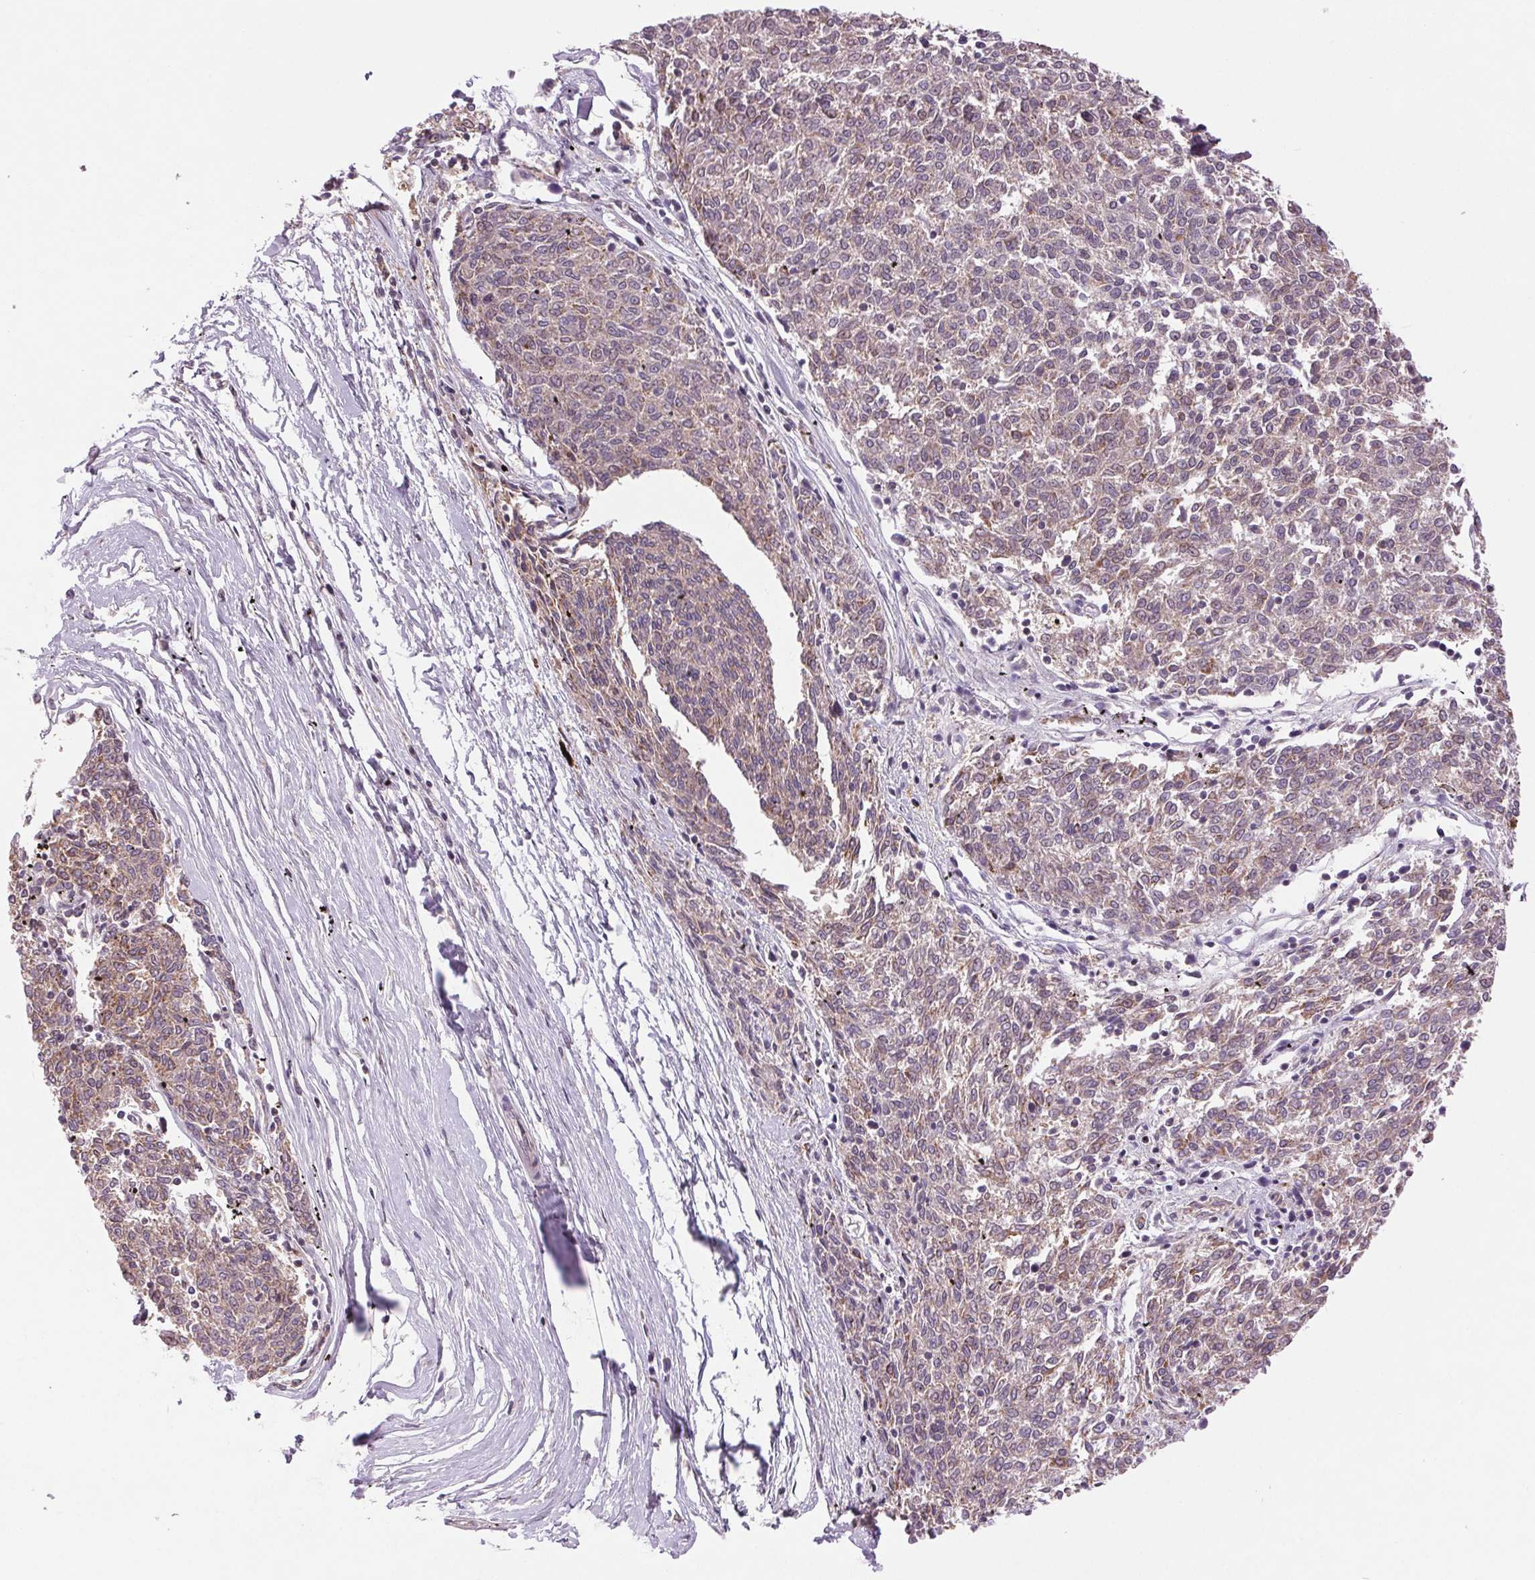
{"staining": {"intensity": "weak", "quantity": "25%-75%", "location": "cytoplasmic/membranous"}, "tissue": "melanoma", "cell_type": "Tumor cells", "image_type": "cancer", "snomed": [{"axis": "morphology", "description": "Malignant melanoma, NOS"}, {"axis": "topography", "description": "Skin"}], "caption": "The histopathology image reveals staining of melanoma, revealing weak cytoplasmic/membranous protein expression (brown color) within tumor cells. The staining is performed using DAB (3,3'-diaminobenzidine) brown chromogen to label protein expression. The nuclei are counter-stained blue using hematoxylin.", "gene": "BTF3L4", "patient": {"sex": "female", "age": 72}}